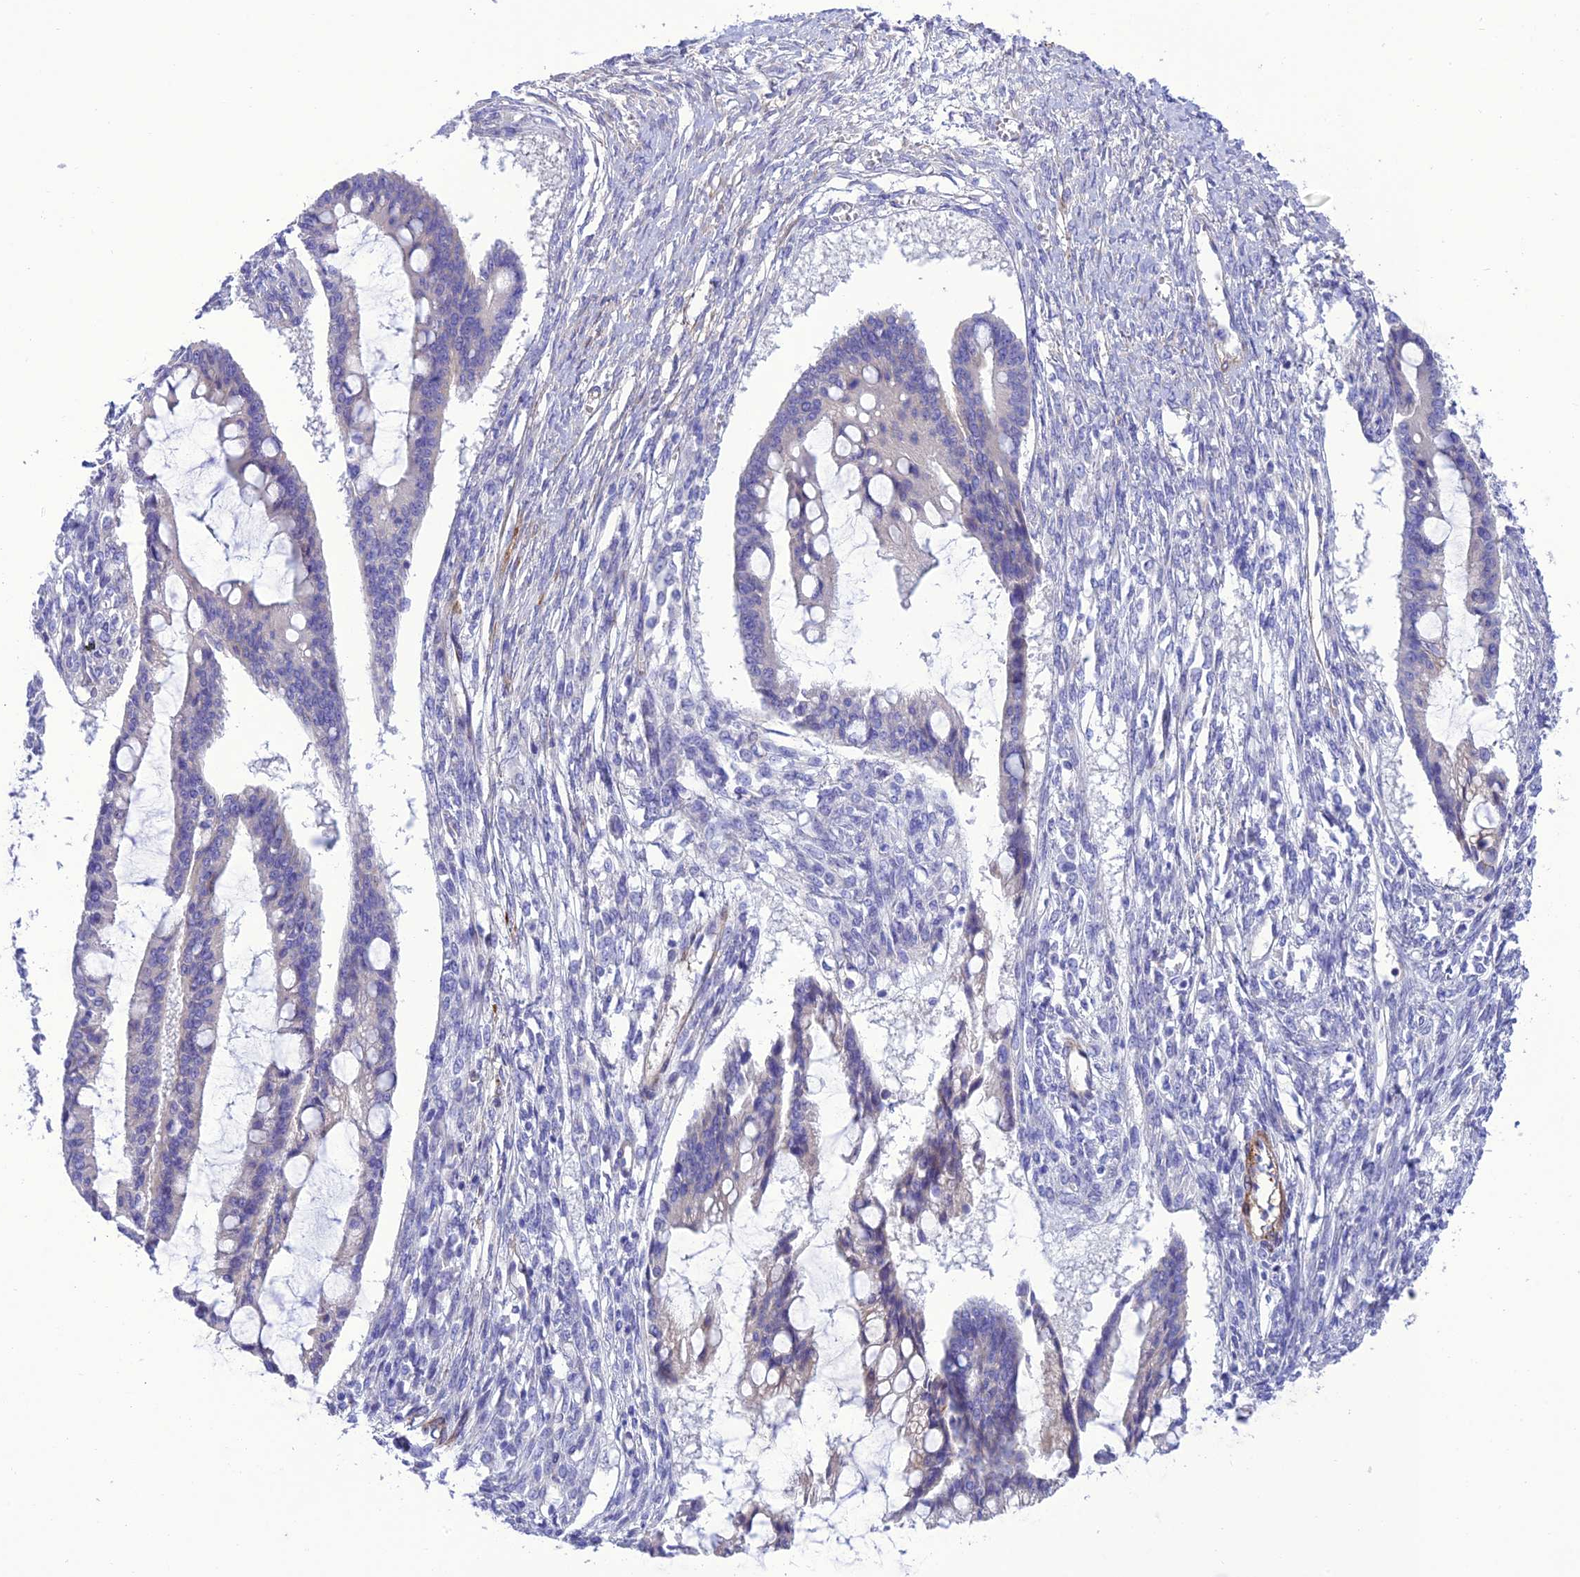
{"staining": {"intensity": "negative", "quantity": "none", "location": "none"}, "tissue": "ovarian cancer", "cell_type": "Tumor cells", "image_type": "cancer", "snomed": [{"axis": "morphology", "description": "Cystadenocarcinoma, mucinous, NOS"}, {"axis": "topography", "description": "Ovary"}], "caption": "High magnification brightfield microscopy of ovarian mucinous cystadenocarcinoma stained with DAB (3,3'-diaminobenzidine) (brown) and counterstained with hematoxylin (blue): tumor cells show no significant positivity.", "gene": "FRA10AC1", "patient": {"sex": "female", "age": 73}}